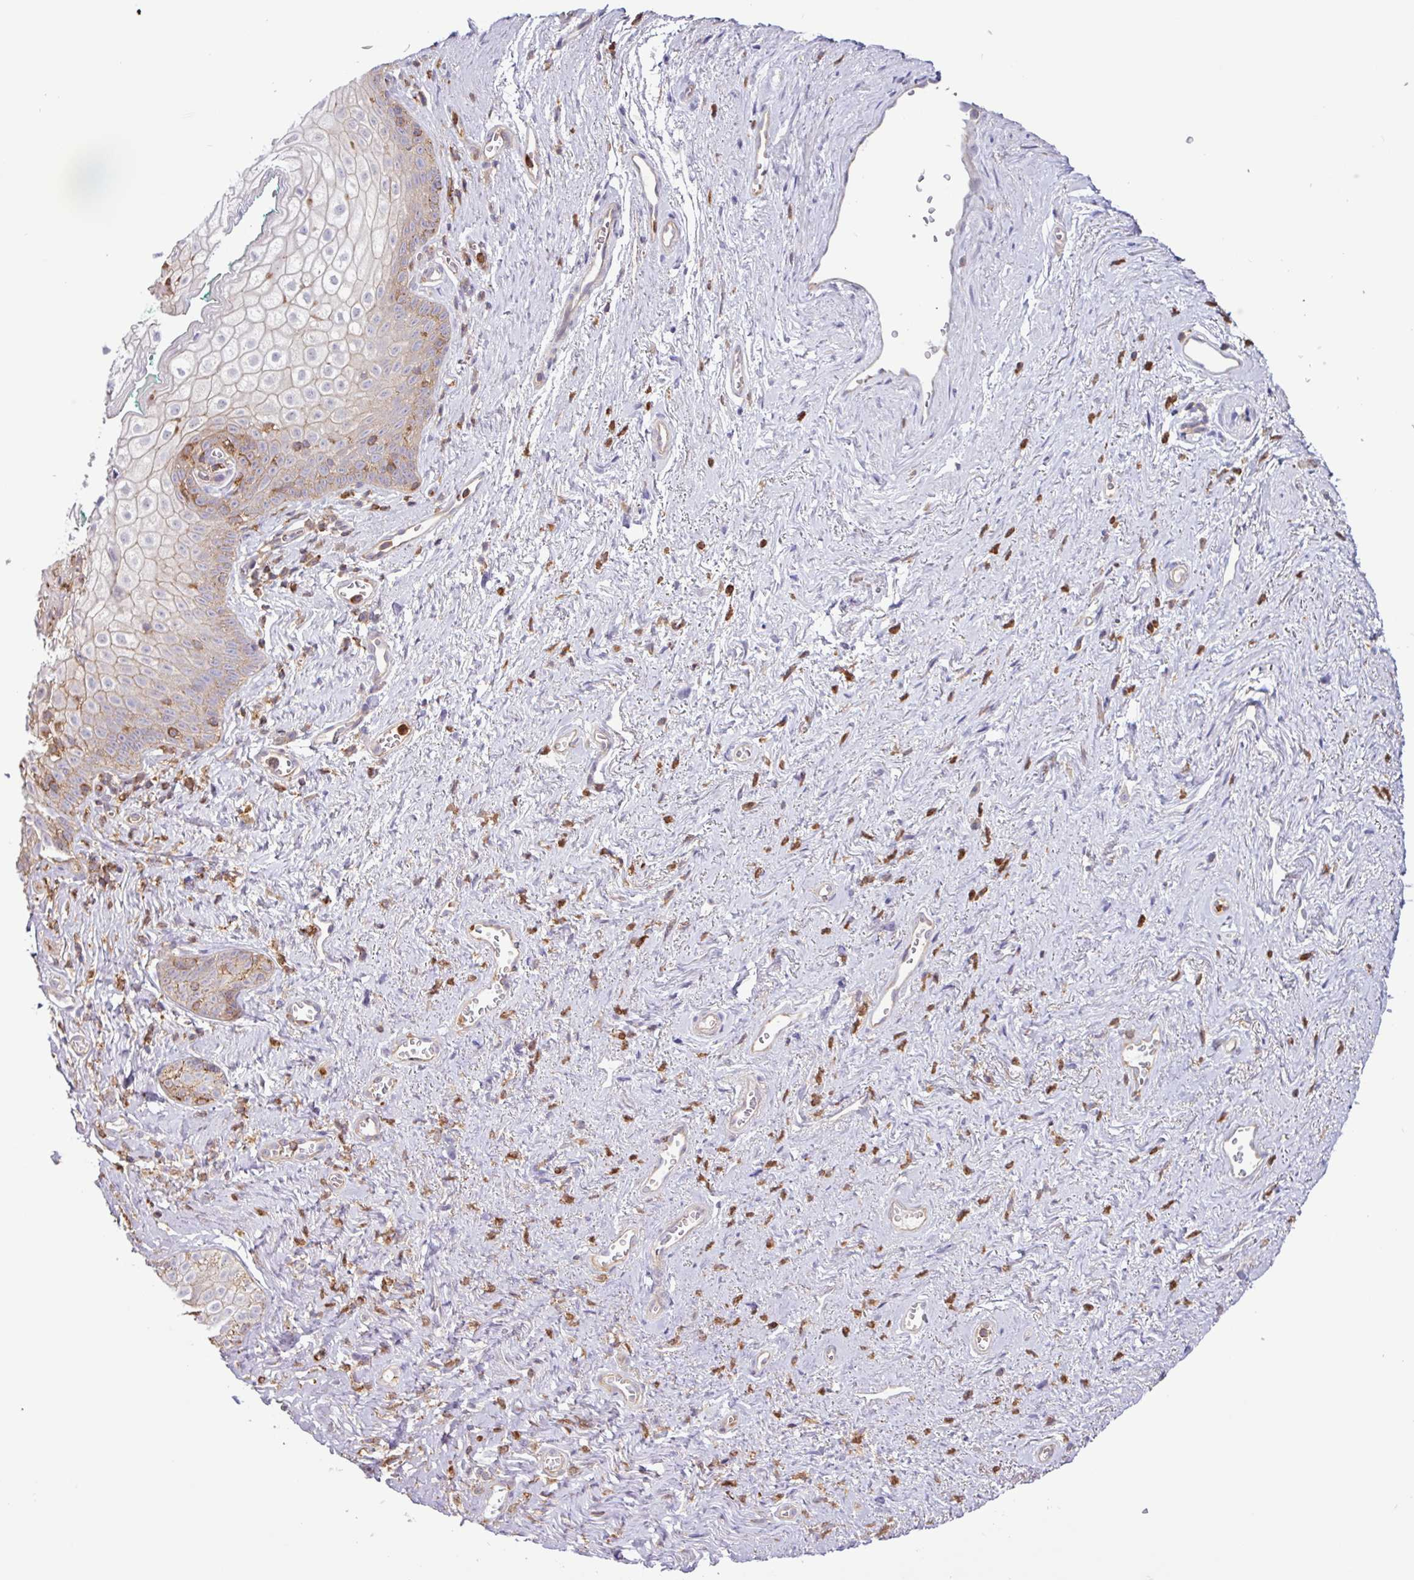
{"staining": {"intensity": "weak", "quantity": "<25%", "location": "cytoplasmic/membranous"}, "tissue": "vagina", "cell_type": "Squamous epithelial cells", "image_type": "normal", "snomed": [{"axis": "morphology", "description": "Normal tissue, NOS"}, {"axis": "topography", "description": "Vulva"}, {"axis": "topography", "description": "Vagina"}, {"axis": "topography", "description": "Peripheral nerve tissue"}], "caption": "High power microscopy histopathology image of an IHC histopathology image of benign vagina, revealing no significant expression in squamous epithelial cells.", "gene": "ACTR3B", "patient": {"sex": "female", "age": 66}}